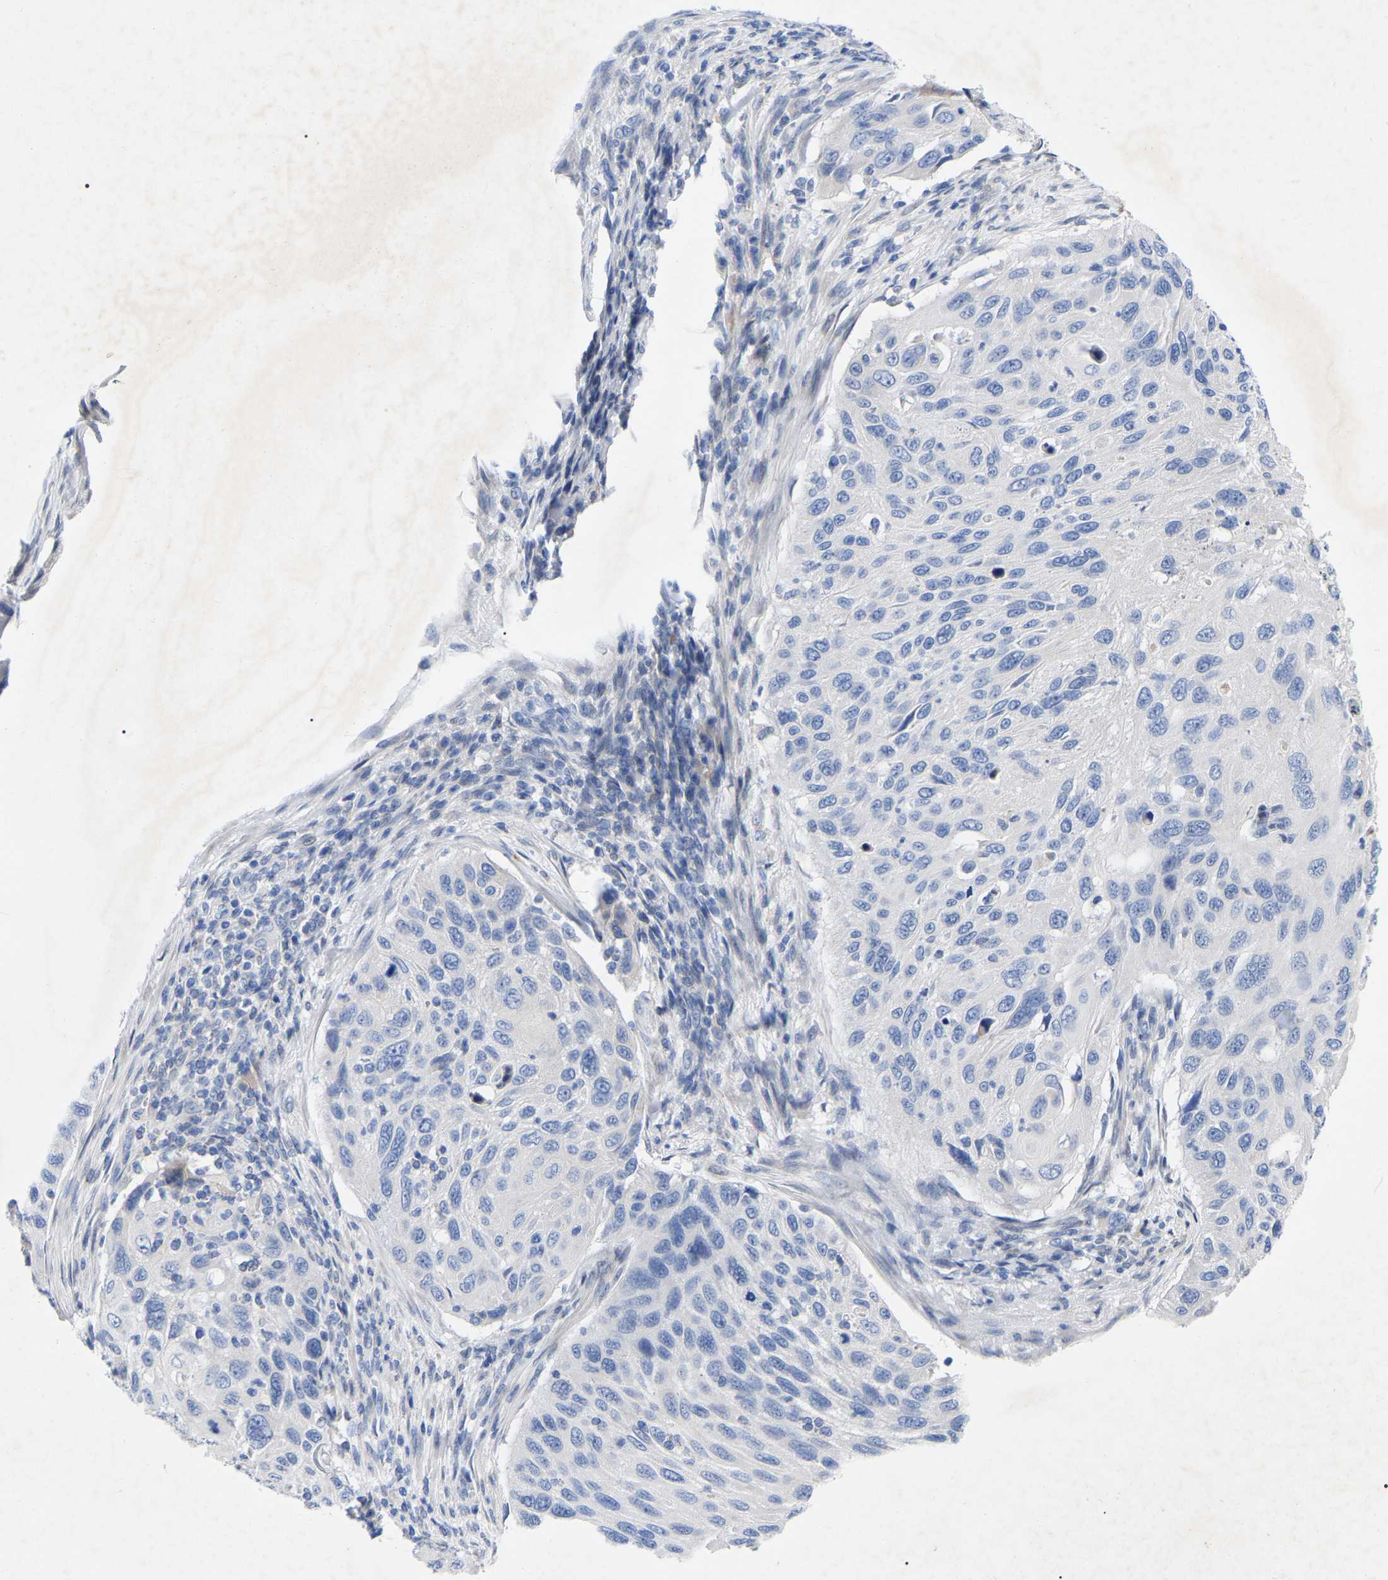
{"staining": {"intensity": "negative", "quantity": "none", "location": "none"}, "tissue": "cervical cancer", "cell_type": "Tumor cells", "image_type": "cancer", "snomed": [{"axis": "morphology", "description": "Squamous cell carcinoma, NOS"}, {"axis": "topography", "description": "Cervix"}], "caption": "Immunohistochemistry histopathology image of neoplastic tissue: human cervical squamous cell carcinoma stained with DAB demonstrates no significant protein expression in tumor cells.", "gene": "STRIP2", "patient": {"sex": "female", "age": 70}}